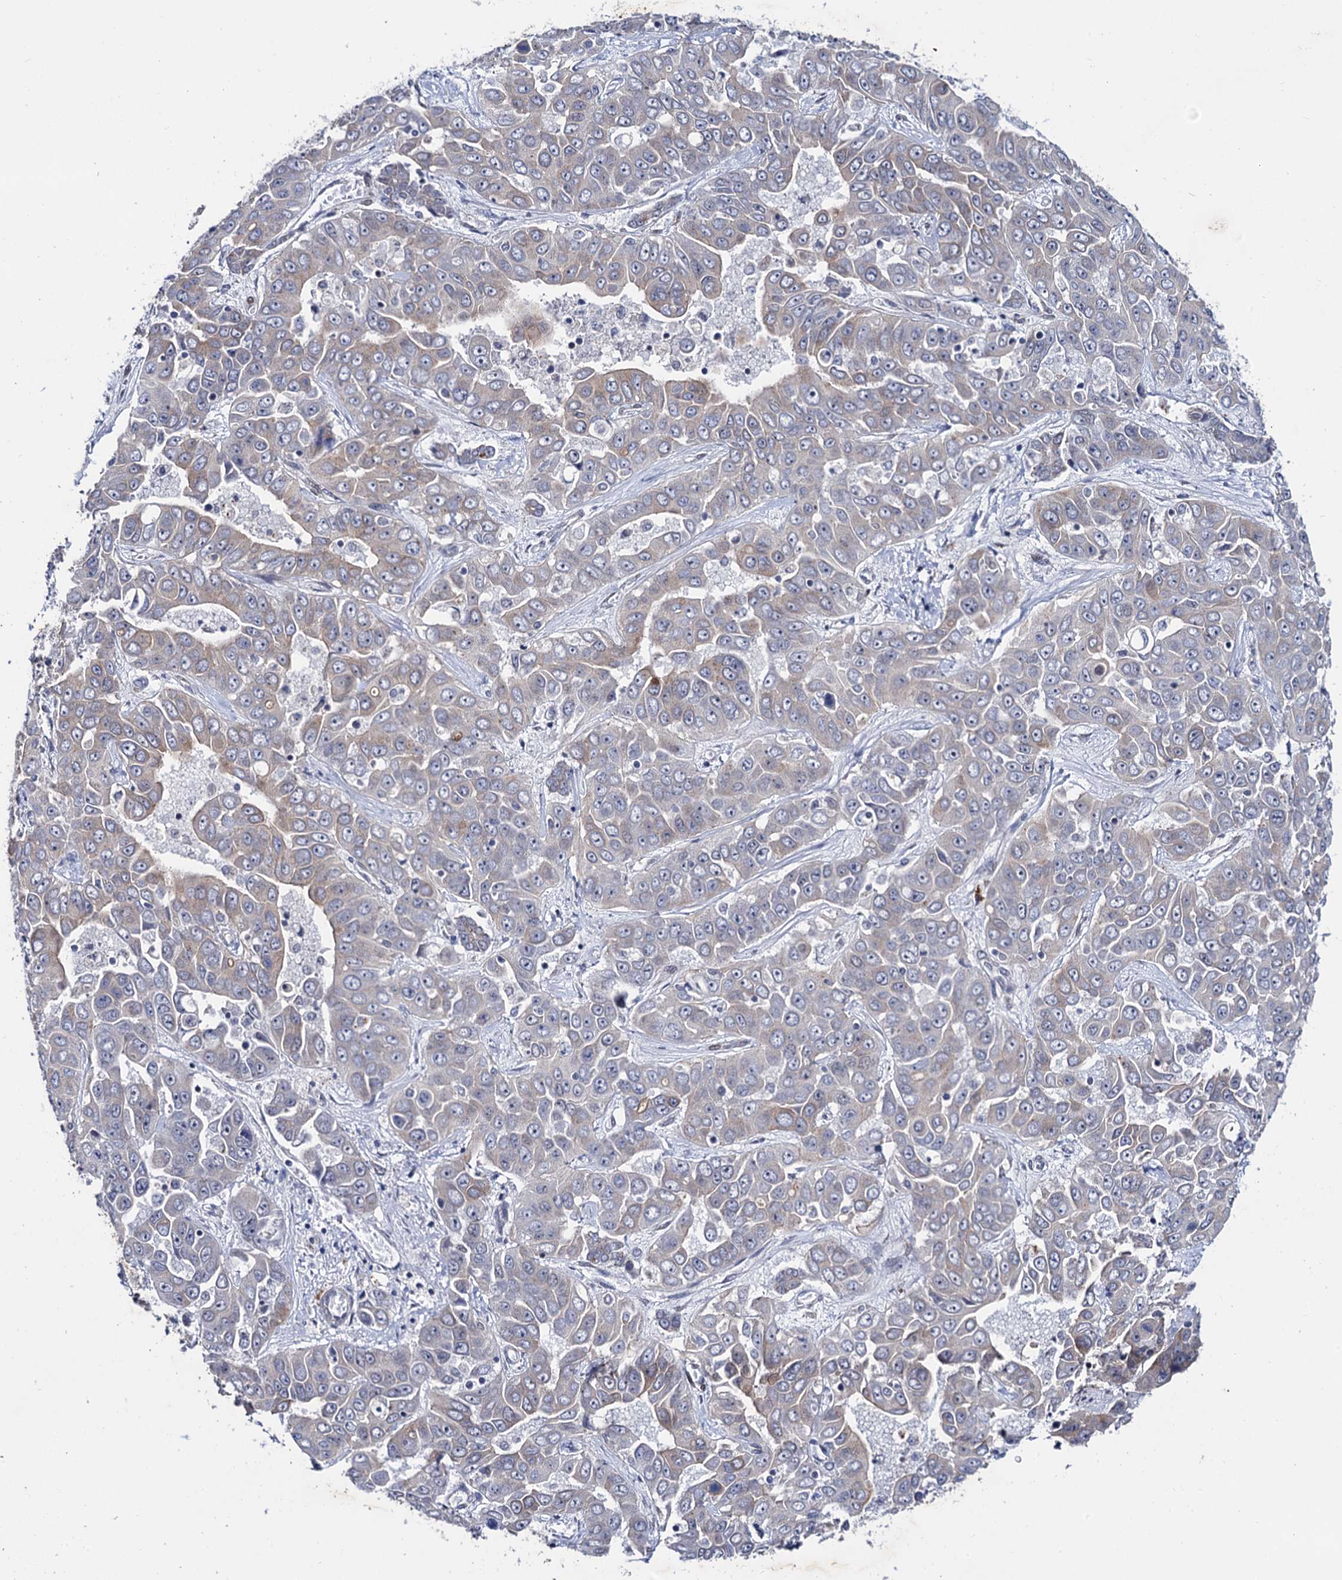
{"staining": {"intensity": "weak", "quantity": "<25%", "location": "cytoplasmic/membranous"}, "tissue": "liver cancer", "cell_type": "Tumor cells", "image_type": "cancer", "snomed": [{"axis": "morphology", "description": "Cholangiocarcinoma"}, {"axis": "topography", "description": "Liver"}], "caption": "The photomicrograph reveals no staining of tumor cells in liver cancer (cholangiocarcinoma). Brightfield microscopy of IHC stained with DAB (3,3'-diaminobenzidine) (brown) and hematoxylin (blue), captured at high magnification.", "gene": "THAP2", "patient": {"sex": "female", "age": 52}}